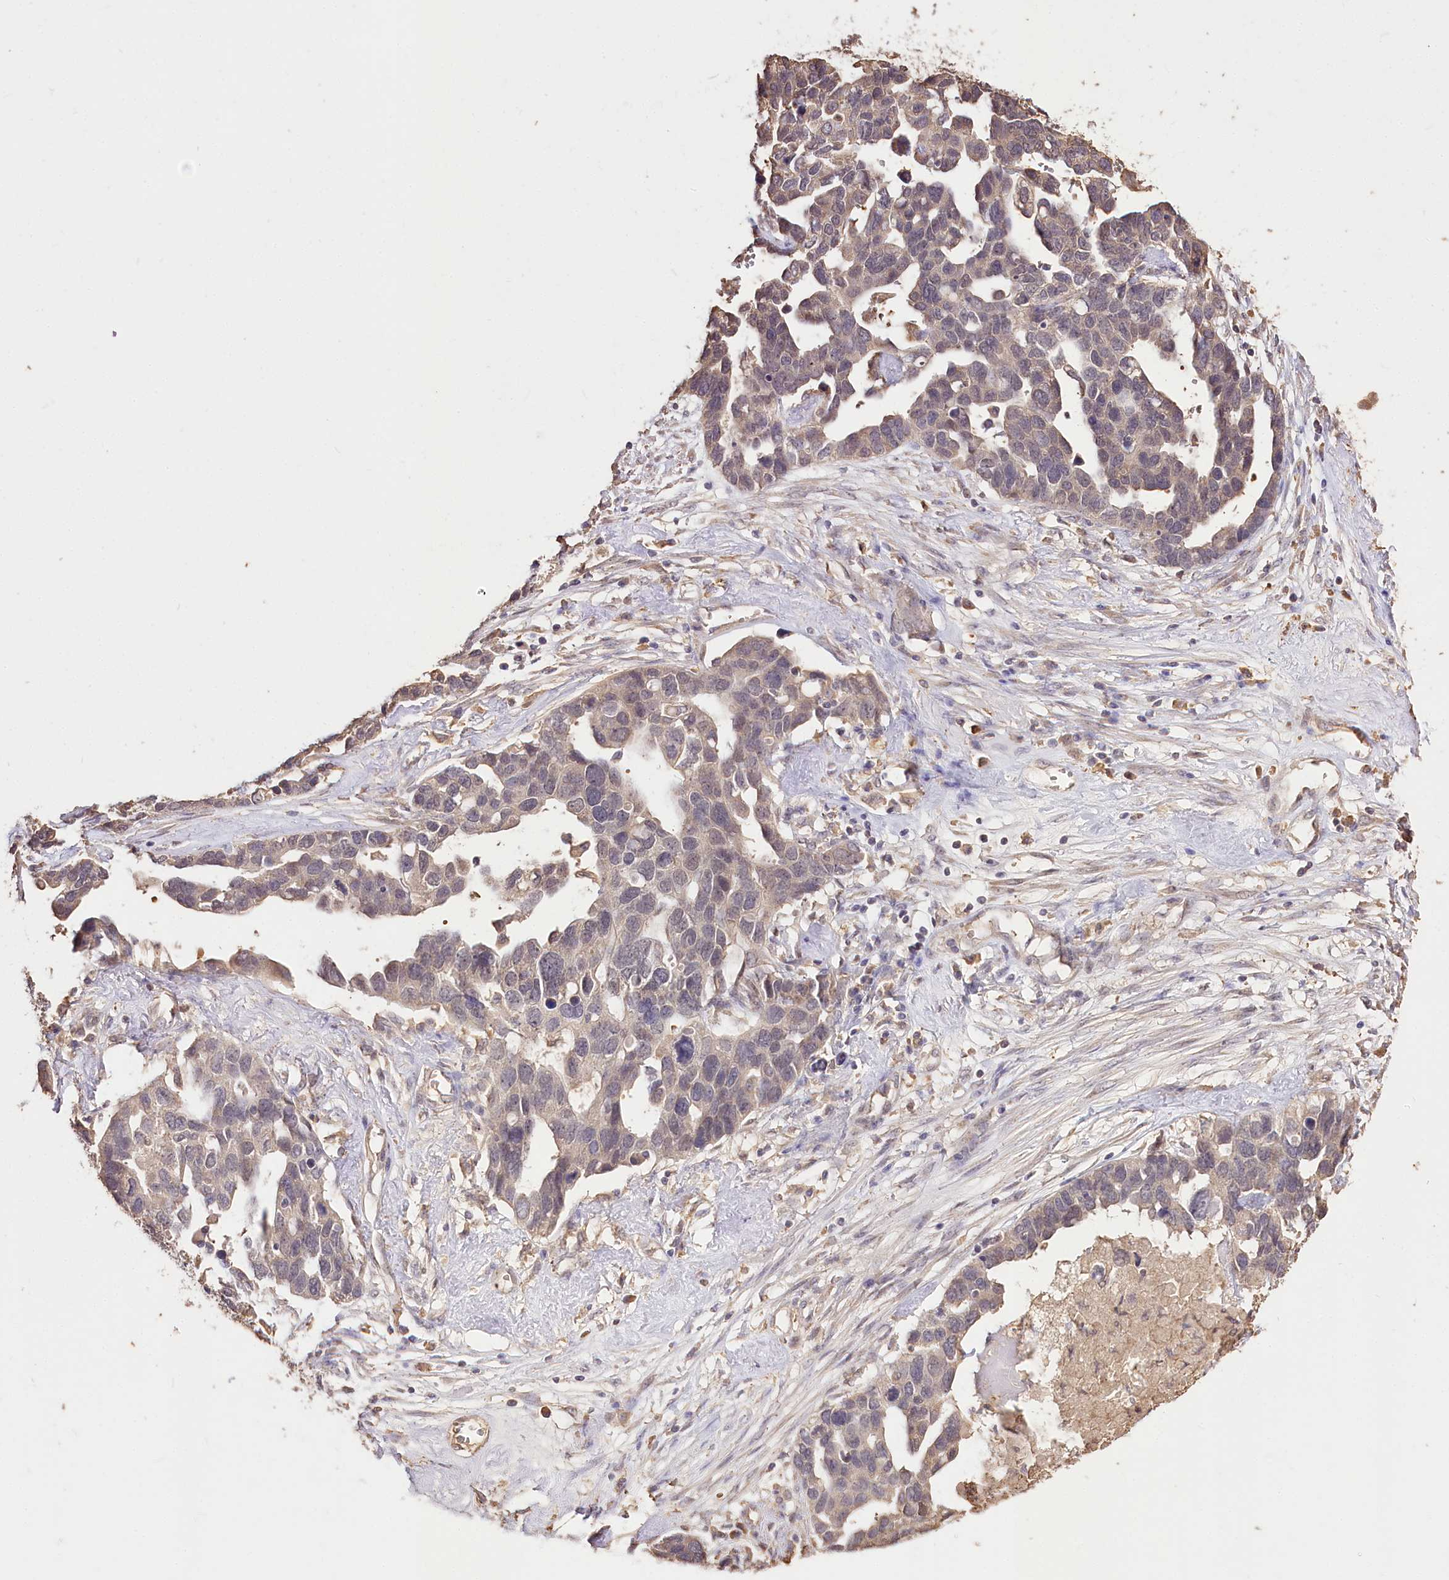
{"staining": {"intensity": "negative", "quantity": "none", "location": "none"}, "tissue": "ovarian cancer", "cell_type": "Tumor cells", "image_type": "cancer", "snomed": [{"axis": "morphology", "description": "Cystadenocarcinoma, serous, NOS"}, {"axis": "topography", "description": "Ovary"}], "caption": "High magnification brightfield microscopy of ovarian cancer stained with DAB (brown) and counterstained with hematoxylin (blue): tumor cells show no significant positivity. Brightfield microscopy of immunohistochemistry stained with DAB (brown) and hematoxylin (blue), captured at high magnification.", "gene": "R3HDM2", "patient": {"sex": "female", "age": 54}}